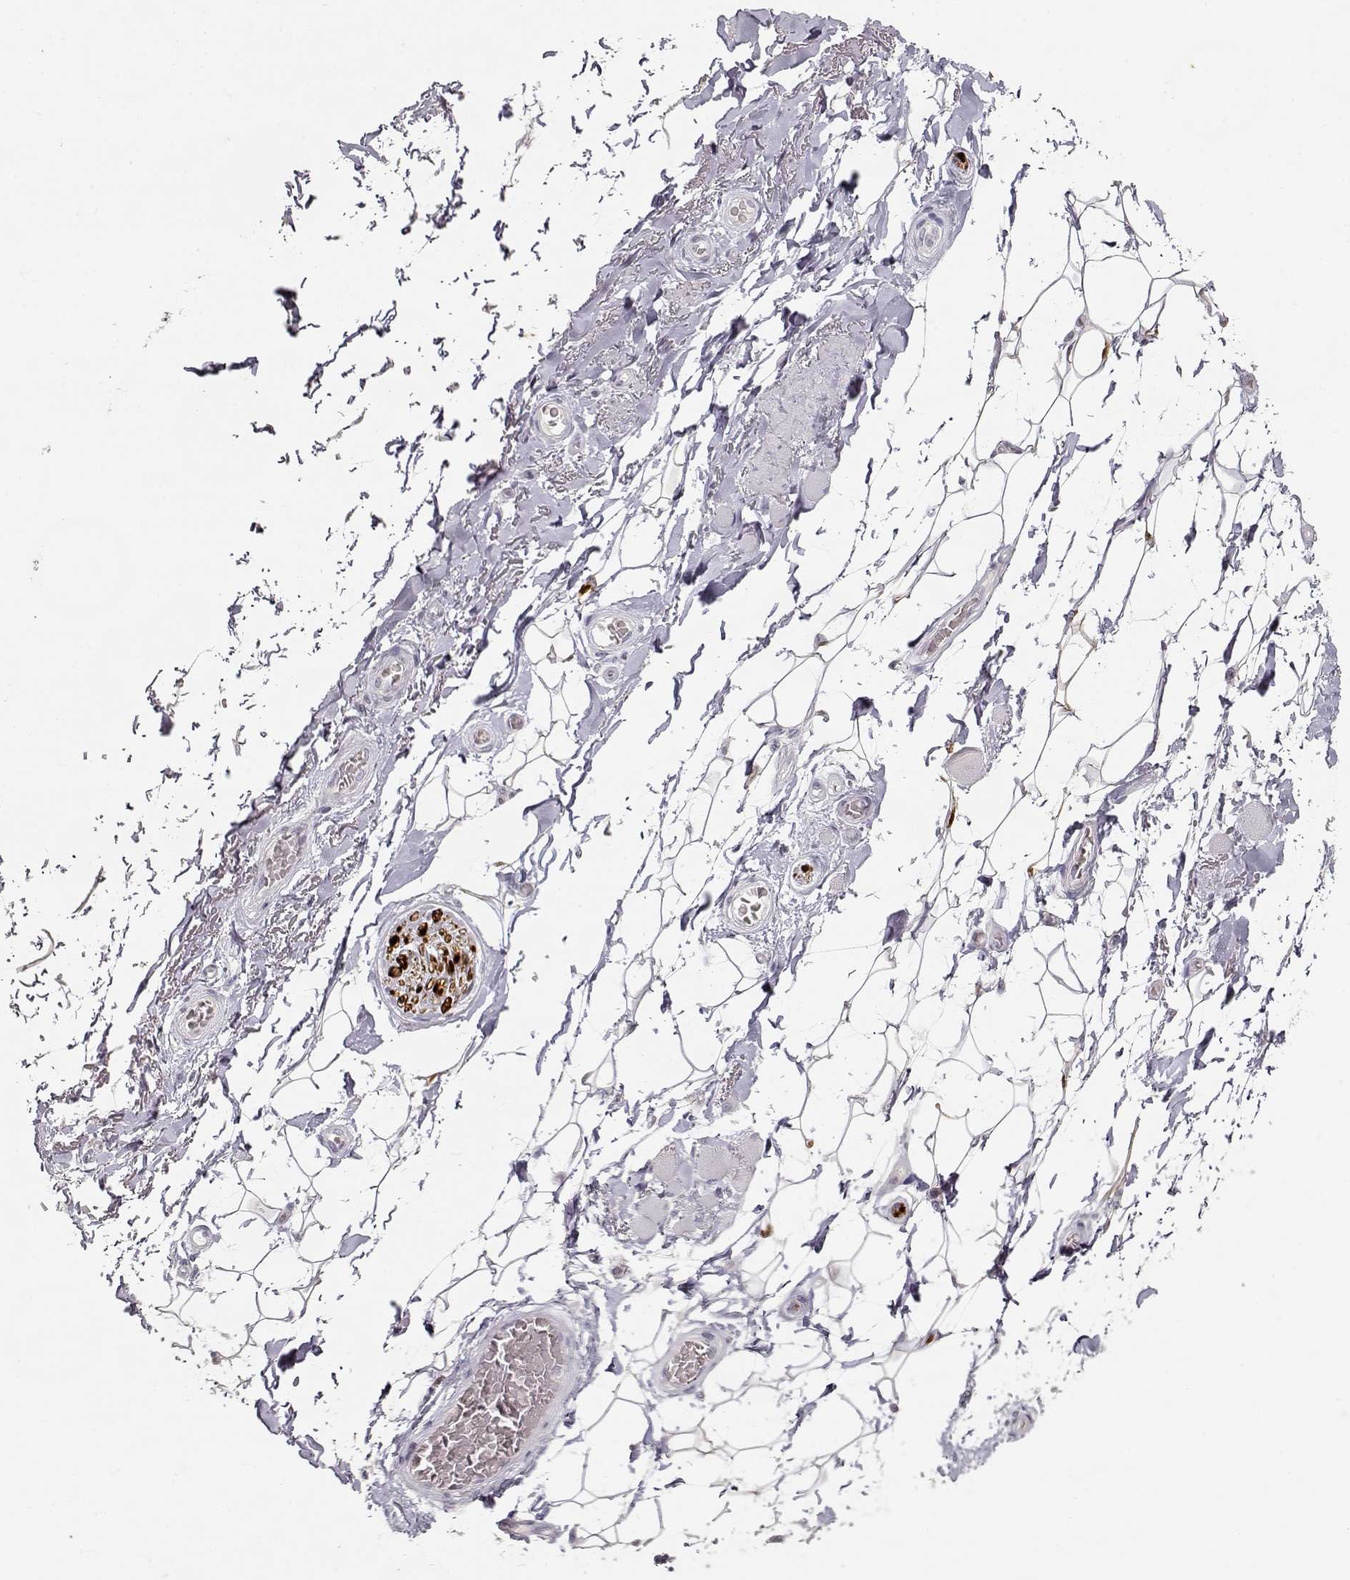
{"staining": {"intensity": "strong", "quantity": "<25%", "location": "nuclear"}, "tissue": "adipose tissue", "cell_type": "Adipocytes", "image_type": "normal", "snomed": [{"axis": "morphology", "description": "Normal tissue, NOS"}, {"axis": "topography", "description": "Anal"}, {"axis": "topography", "description": "Peripheral nerve tissue"}], "caption": "Immunohistochemical staining of benign adipose tissue shows <25% levels of strong nuclear protein expression in approximately <25% of adipocytes.", "gene": "S100B", "patient": {"sex": "male", "age": 53}}